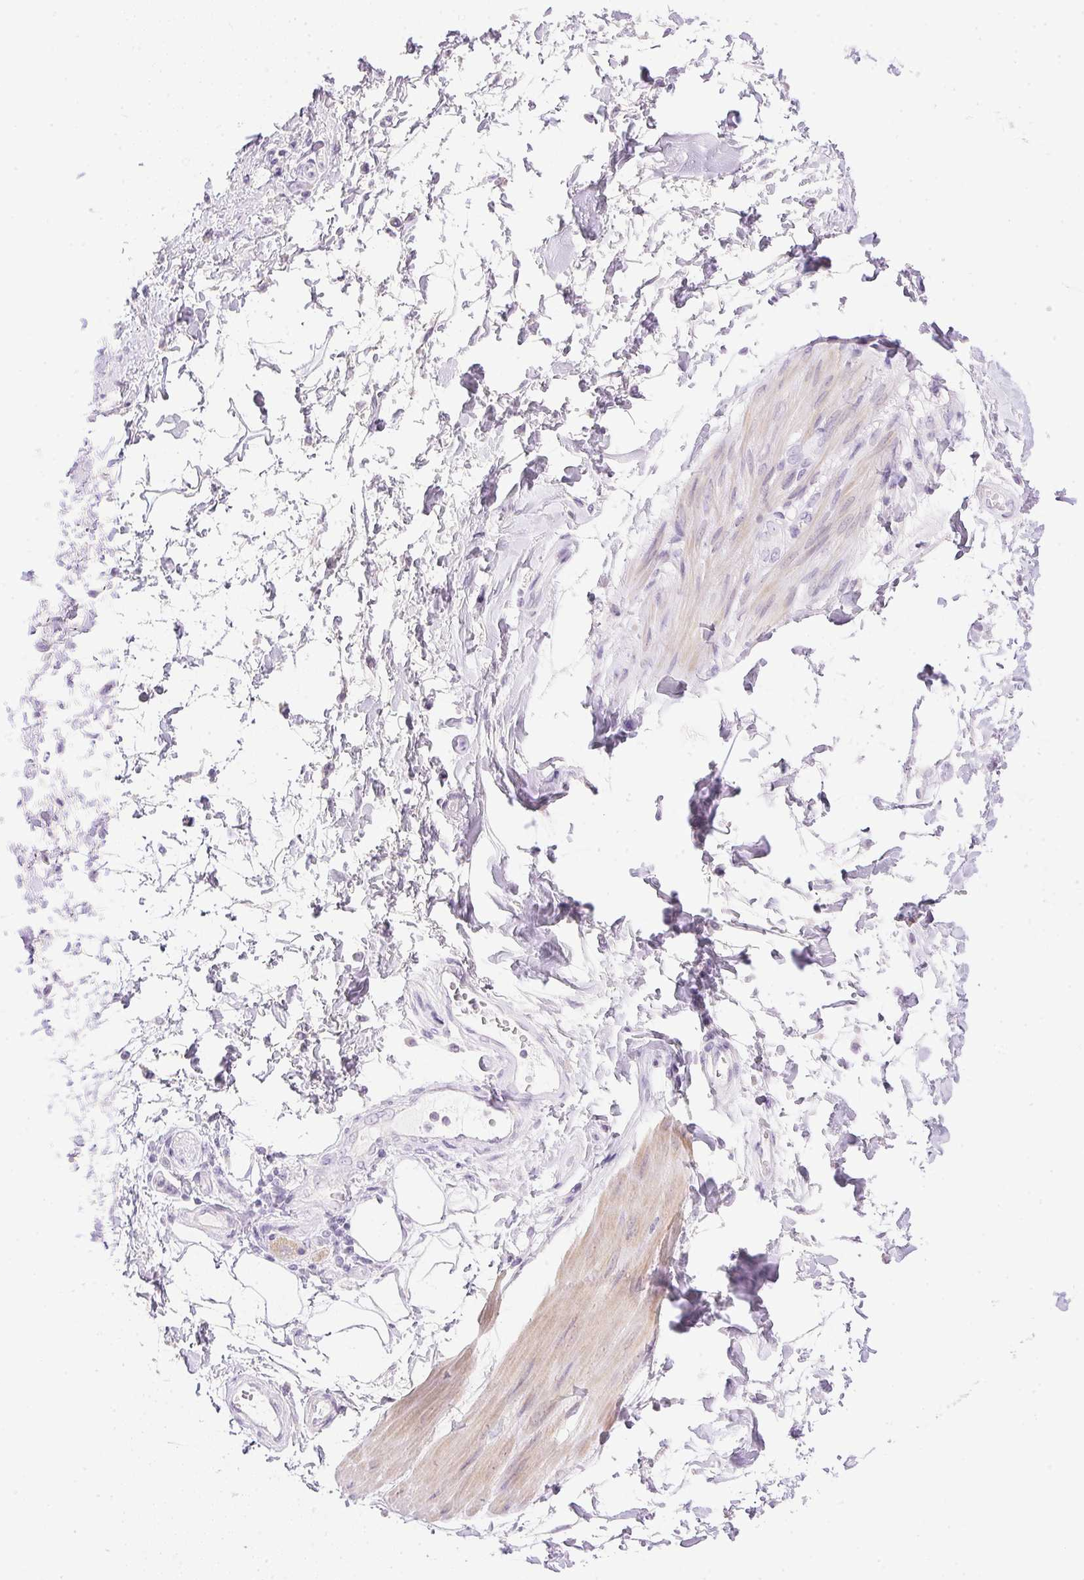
{"staining": {"intensity": "negative", "quantity": "none", "location": "none"}, "tissue": "adipose tissue", "cell_type": "Adipocytes", "image_type": "normal", "snomed": [{"axis": "morphology", "description": "Normal tissue, NOS"}, {"axis": "topography", "description": "Urinary bladder"}, {"axis": "topography", "description": "Peripheral nerve tissue"}], "caption": "DAB immunohistochemical staining of benign human adipose tissue reveals no significant expression in adipocytes. The staining was performed using DAB to visualize the protein expression in brown, while the nuclei were stained in blue with hematoxylin (Magnification: 20x).", "gene": "CTRL", "patient": {"sex": "female", "age": 60}}